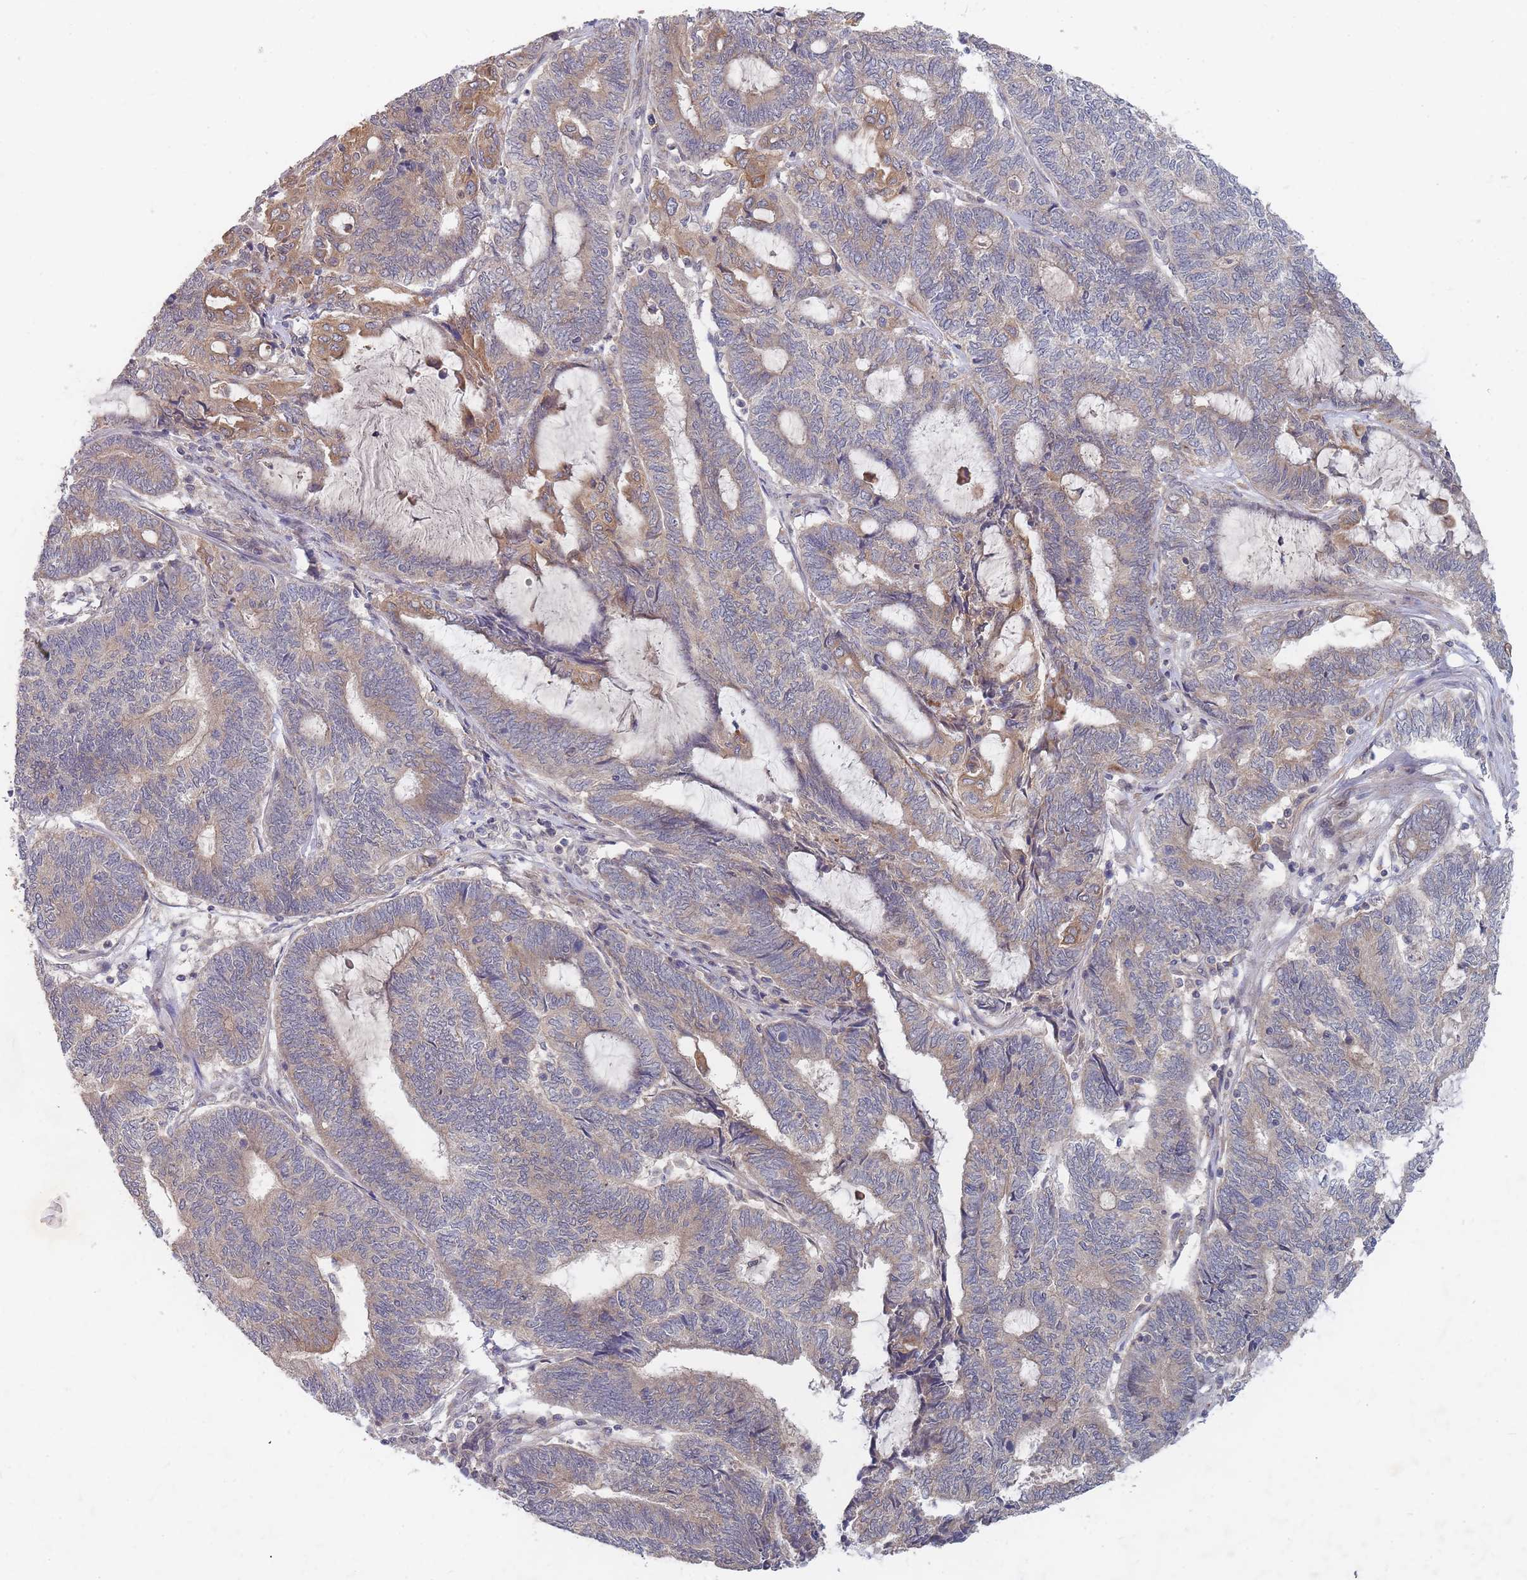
{"staining": {"intensity": "moderate", "quantity": "<25%", "location": "cytoplasmic/membranous"}, "tissue": "endometrial cancer", "cell_type": "Tumor cells", "image_type": "cancer", "snomed": [{"axis": "morphology", "description": "Adenocarcinoma, NOS"}, {"axis": "topography", "description": "Uterus"}, {"axis": "topography", "description": "Endometrium"}], "caption": "There is low levels of moderate cytoplasmic/membranous expression in tumor cells of adenocarcinoma (endometrial), as demonstrated by immunohistochemical staining (brown color).", "gene": "SLC35F5", "patient": {"sex": "female", "age": 70}}